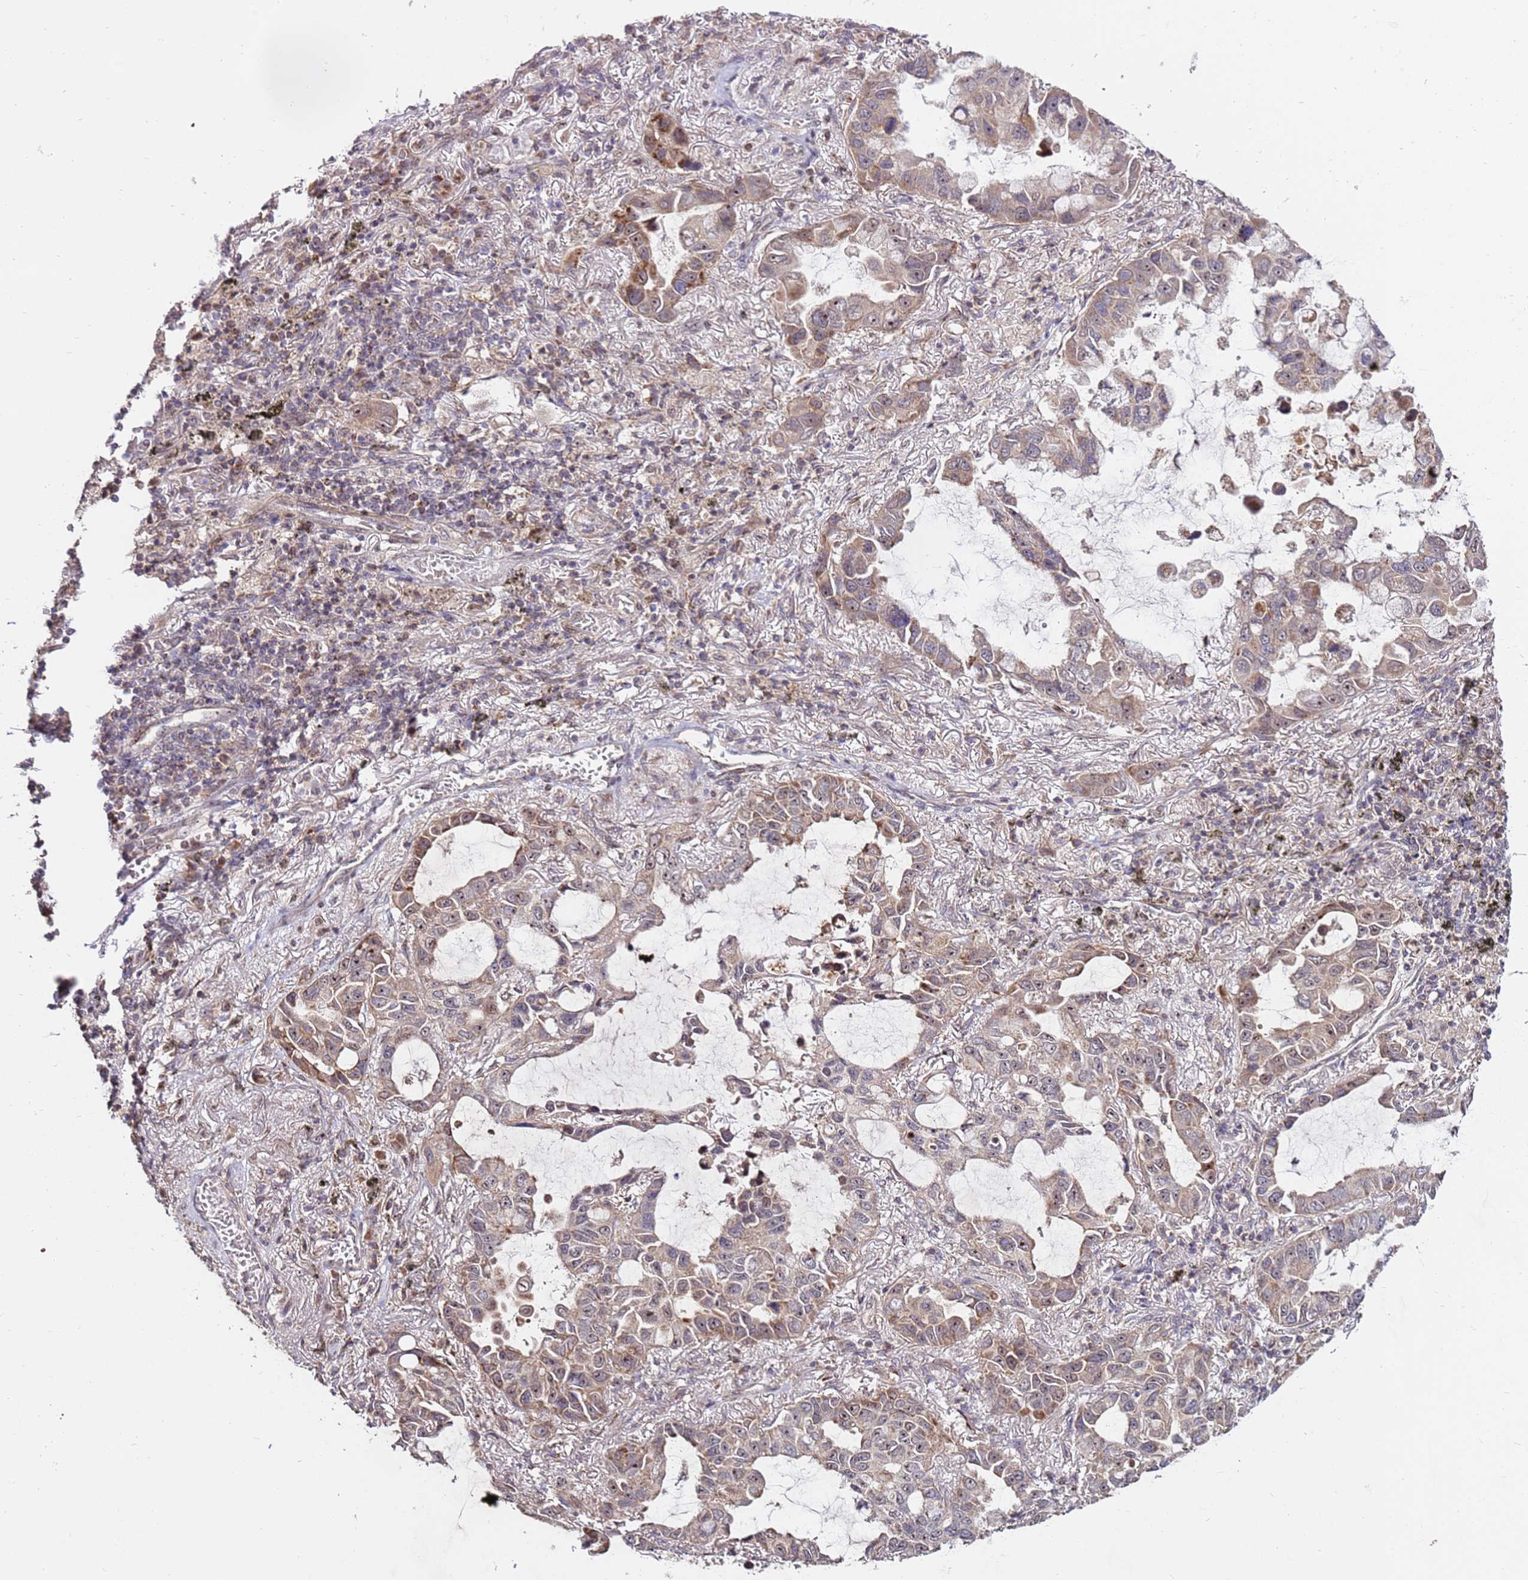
{"staining": {"intensity": "moderate", "quantity": ">75%", "location": "cytoplasmic/membranous,nuclear"}, "tissue": "lung cancer", "cell_type": "Tumor cells", "image_type": "cancer", "snomed": [{"axis": "morphology", "description": "Adenocarcinoma, NOS"}, {"axis": "topography", "description": "Lung"}], "caption": "Immunohistochemistry (DAB) staining of human lung cancer (adenocarcinoma) exhibits moderate cytoplasmic/membranous and nuclear protein positivity in about >75% of tumor cells. (DAB (3,3'-diaminobenzidine) = brown stain, brightfield microscopy at high magnification).", "gene": "KIF25", "patient": {"sex": "male", "age": 64}}